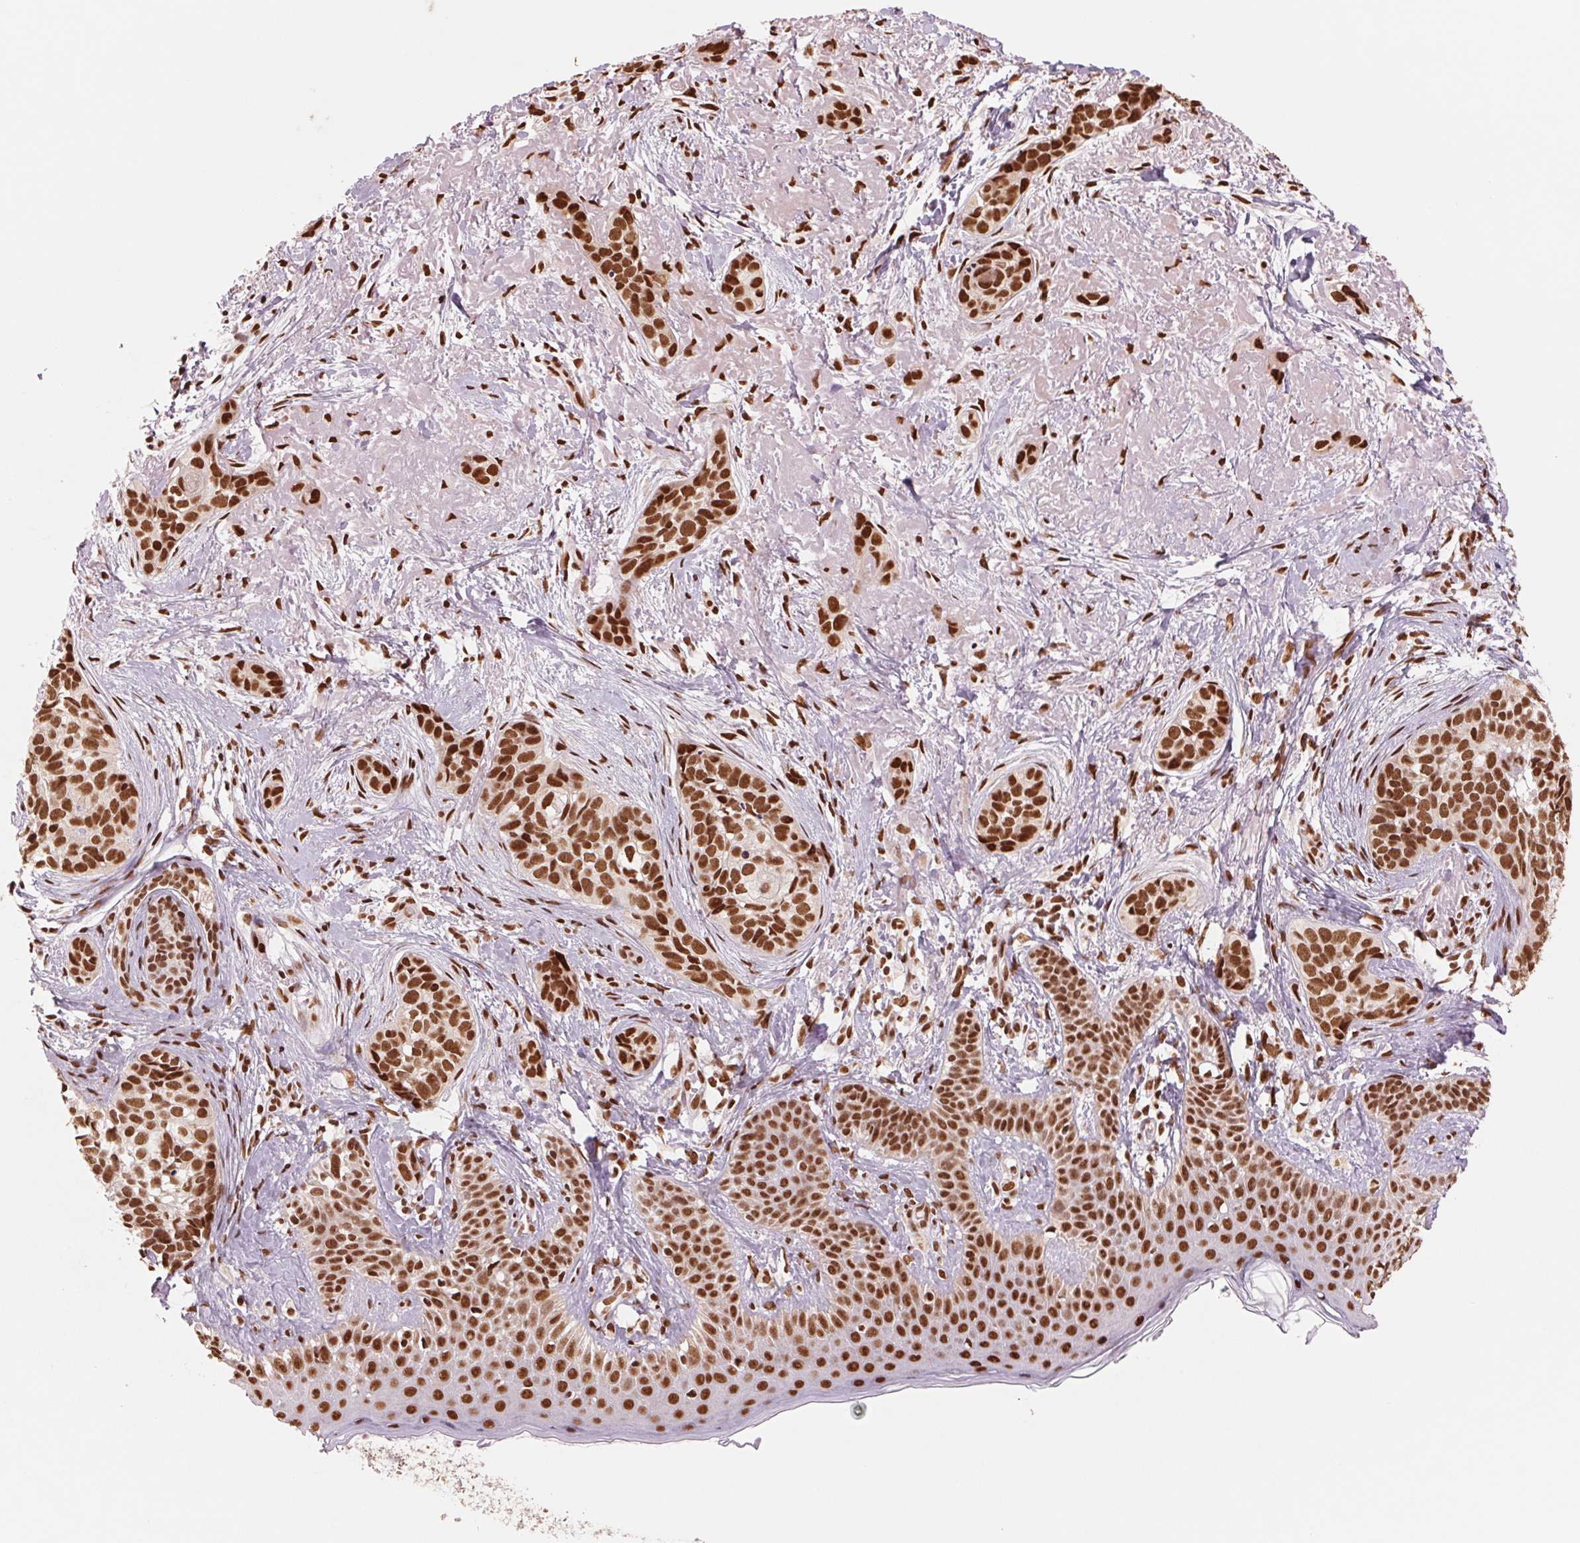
{"staining": {"intensity": "strong", "quantity": ">75%", "location": "nuclear"}, "tissue": "skin cancer", "cell_type": "Tumor cells", "image_type": "cancer", "snomed": [{"axis": "morphology", "description": "Basal cell carcinoma"}, {"axis": "topography", "description": "Skin"}], "caption": "Immunohistochemistry staining of basal cell carcinoma (skin), which displays high levels of strong nuclear expression in approximately >75% of tumor cells indicating strong nuclear protein expression. The staining was performed using DAB (3,3'-diaminobenzidine) (brown) for protein detection and nuclei were counterstained in hematoxylin (blue).", "gene": "TTLL9", "patient": {"sex": "male", "age": 87}}